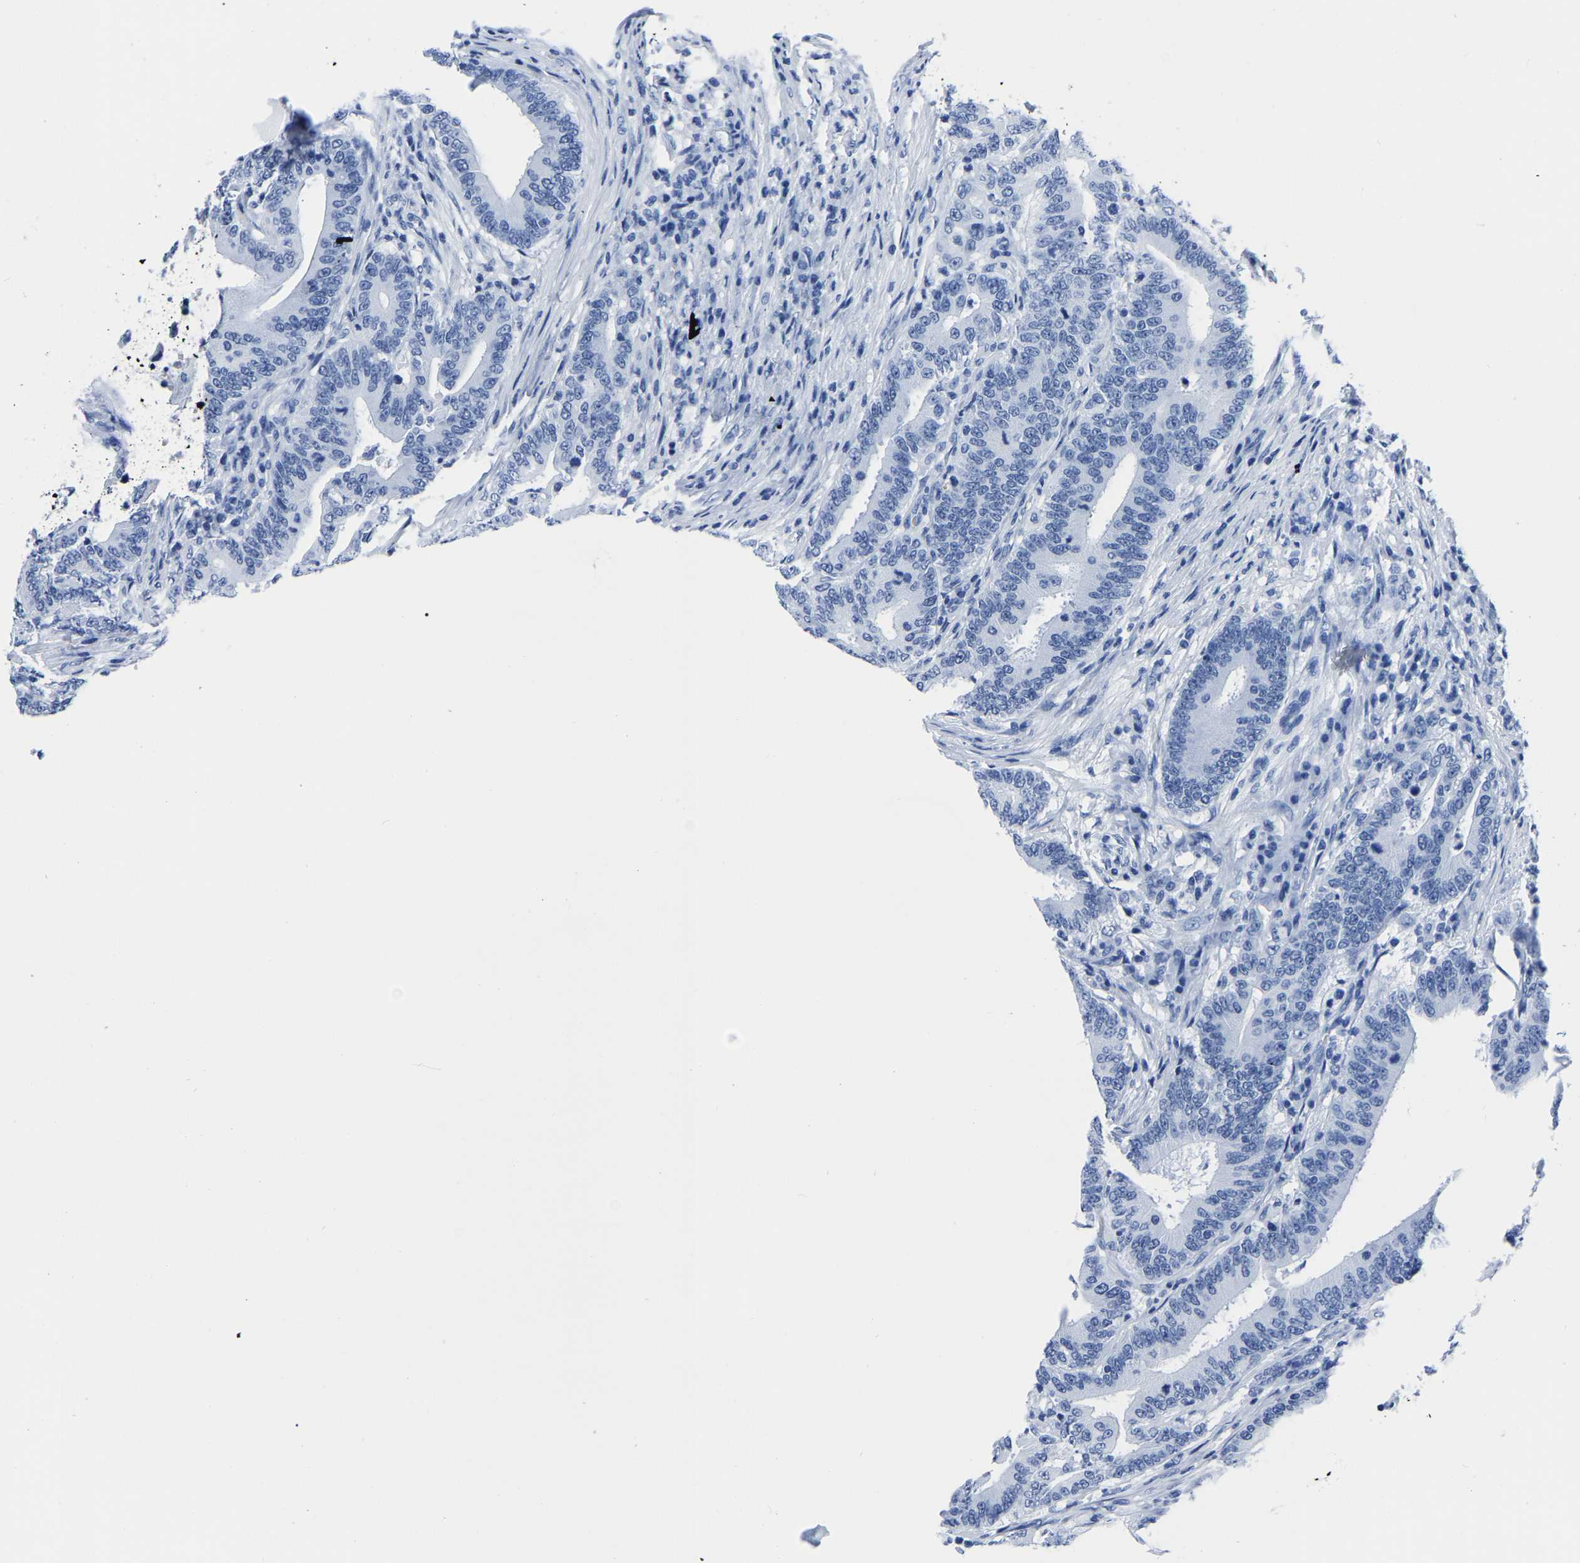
{"staining": {"intensity": "negative", "quantity": "none", "location": "none"}, "tissue": "colorectal cancer", "cell_type": "Tumor cells", "image_type": "cancer", "snomed": [{"axis": "morphology", "description": "Adenocarcinoma, NOS"}, {"axis": "topography", "description": "Colon"}], "caption": "IHC photomicrograph of neoplastic tissue: adenocarcinoma (colorectal) stained with DAB (3,3'-diaminobenzidine) reveals no significant protein positivity in tumor cells. The staining was performed using DAB to visualize the protein expression in brown, while the nuclei were stained in blue with hematoxylin (Magnification: 20x).", "gene": "IMPG2", "patient": {"sex": "female", "age": 66}}